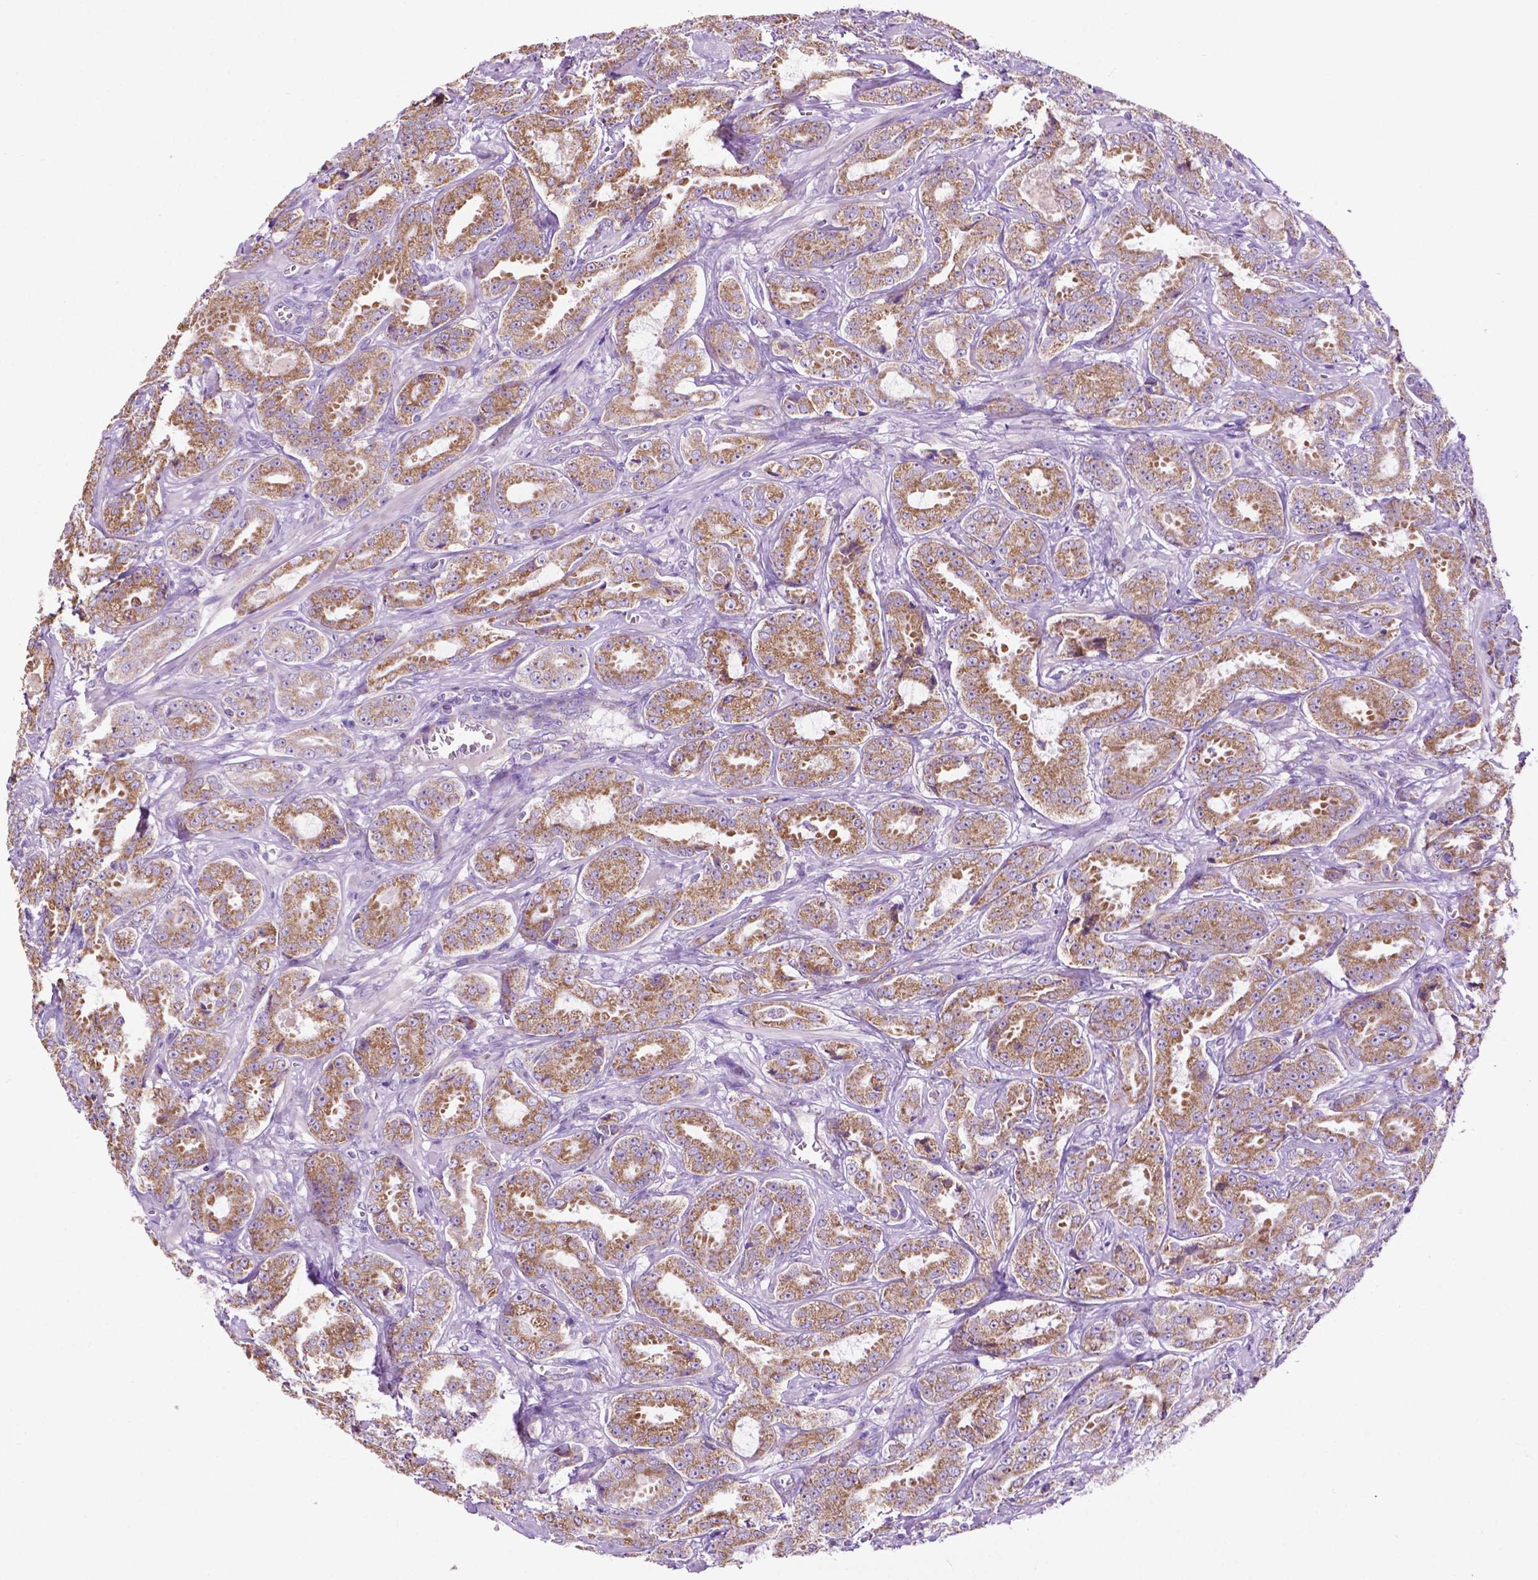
{"staining": {"intensity": "moderate", "quantity": ">75%", "location": "cytoplasmic/membranous"}, "tissue": "prostate cancer", "cell_type": "Tumor cells", "image_type": "cancer", "snomed": [{"axis": "morphology", "description": "Adenocarcinoma, High grade"}, {"axis": "topography", "description": "Prostate"}], "caption": "An immunohistochemistry micrograph of tumor tissue is shown. Protein staining in brown labels moderate cytoplasmic/membranous positivity in prostate cancer (adenocarcinoma (high-grade)) within tumor cells. (Stains: DAB in brown, nuclei in blue, Microscopy: brightfield microscopy at high magnification).", "gene": "PHYHIP", "patient": {"sex": "male", "age": 64}}